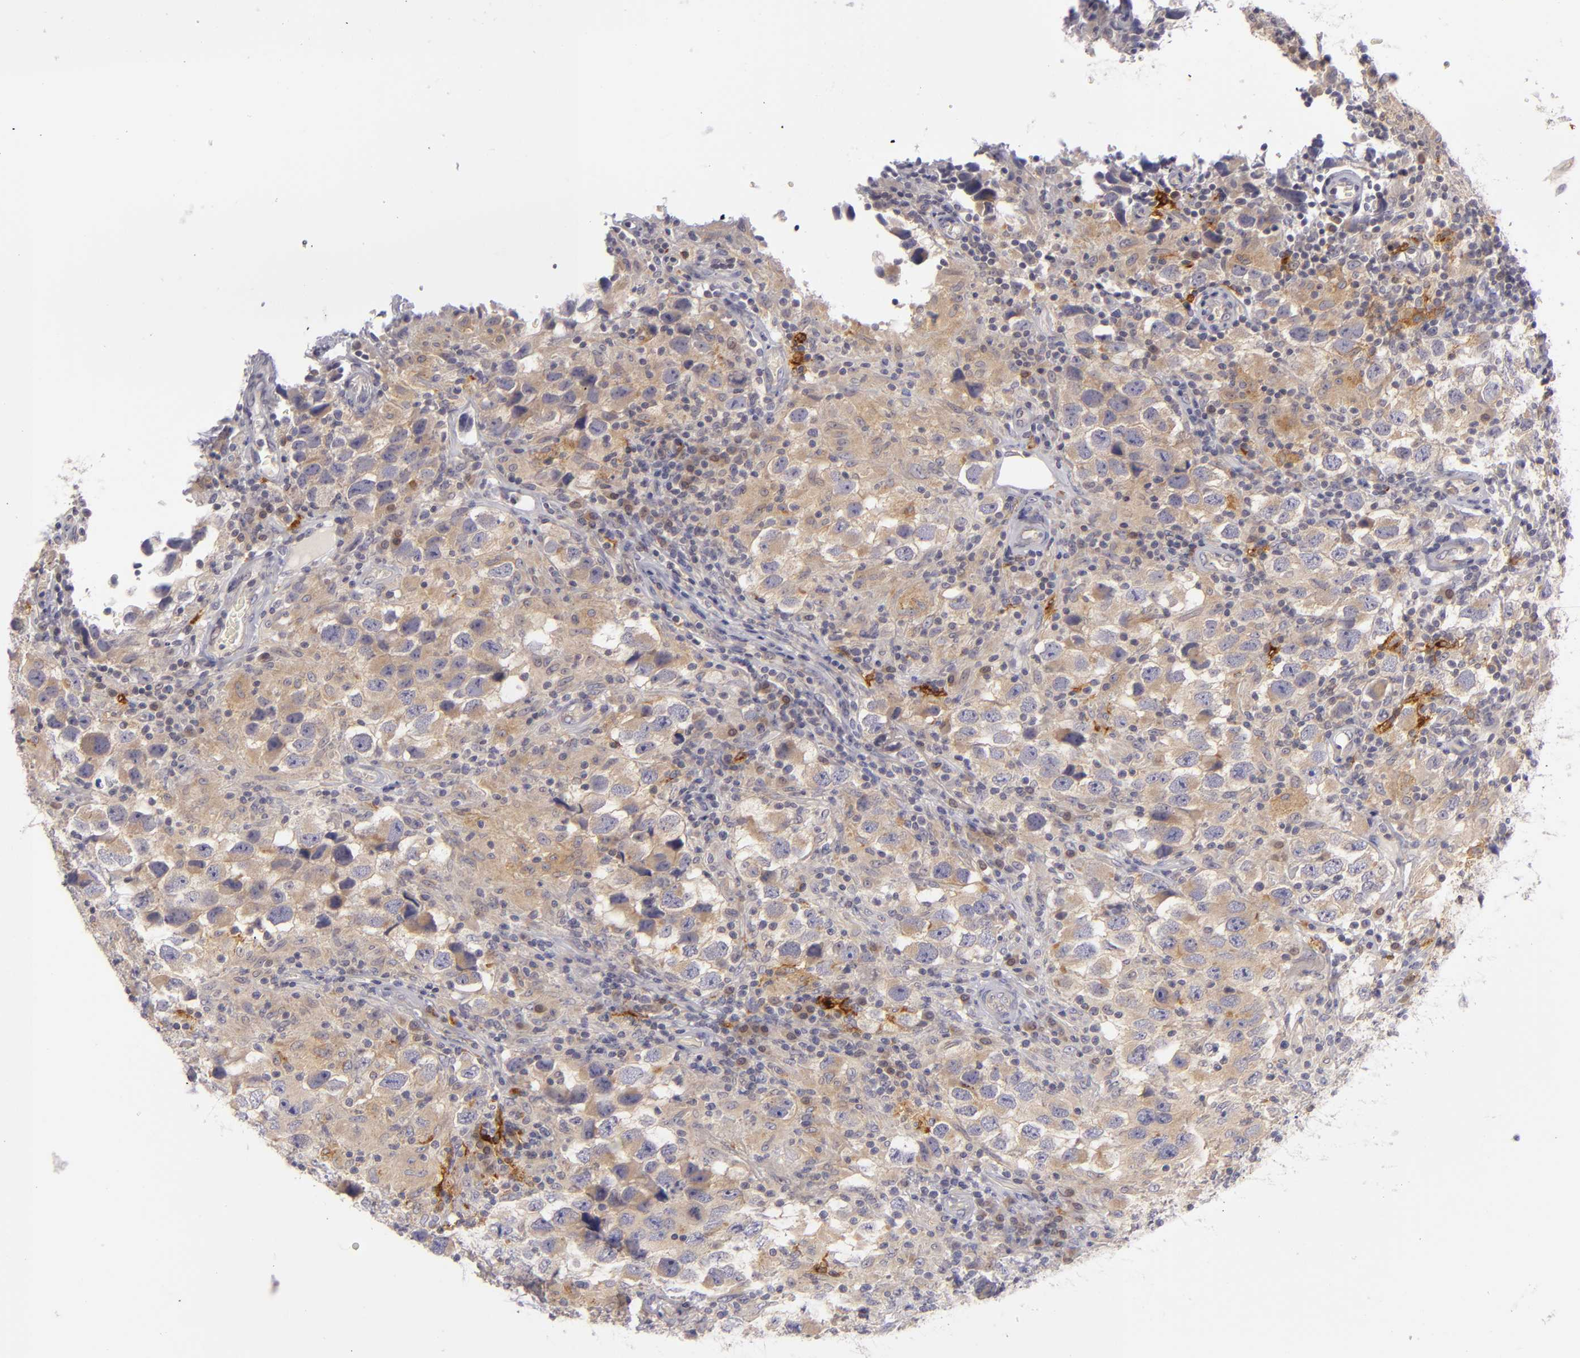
{"staining": {"intensity": "weak", "quantity": "25%-75%", "location": "cytoplasmic/membranous"}, "tissue": "testis cancer", "cell_type": "Tumor cells", "image_type": "cancer", "snomed": [{"axis": "morphology", "description": "Carcinoma, Embryonal, NOS"}, {"axis": "topography", "description": "Testis"}], "caption": "Testis cancer (embryonal carcinoma) stained for a protein (brown) exhibits weak cytoplasmic/membranous positive expression in about 25%-75% of tumor cells.", "gene": "CD83", "patient": {"sex": "male", "age": 21}}